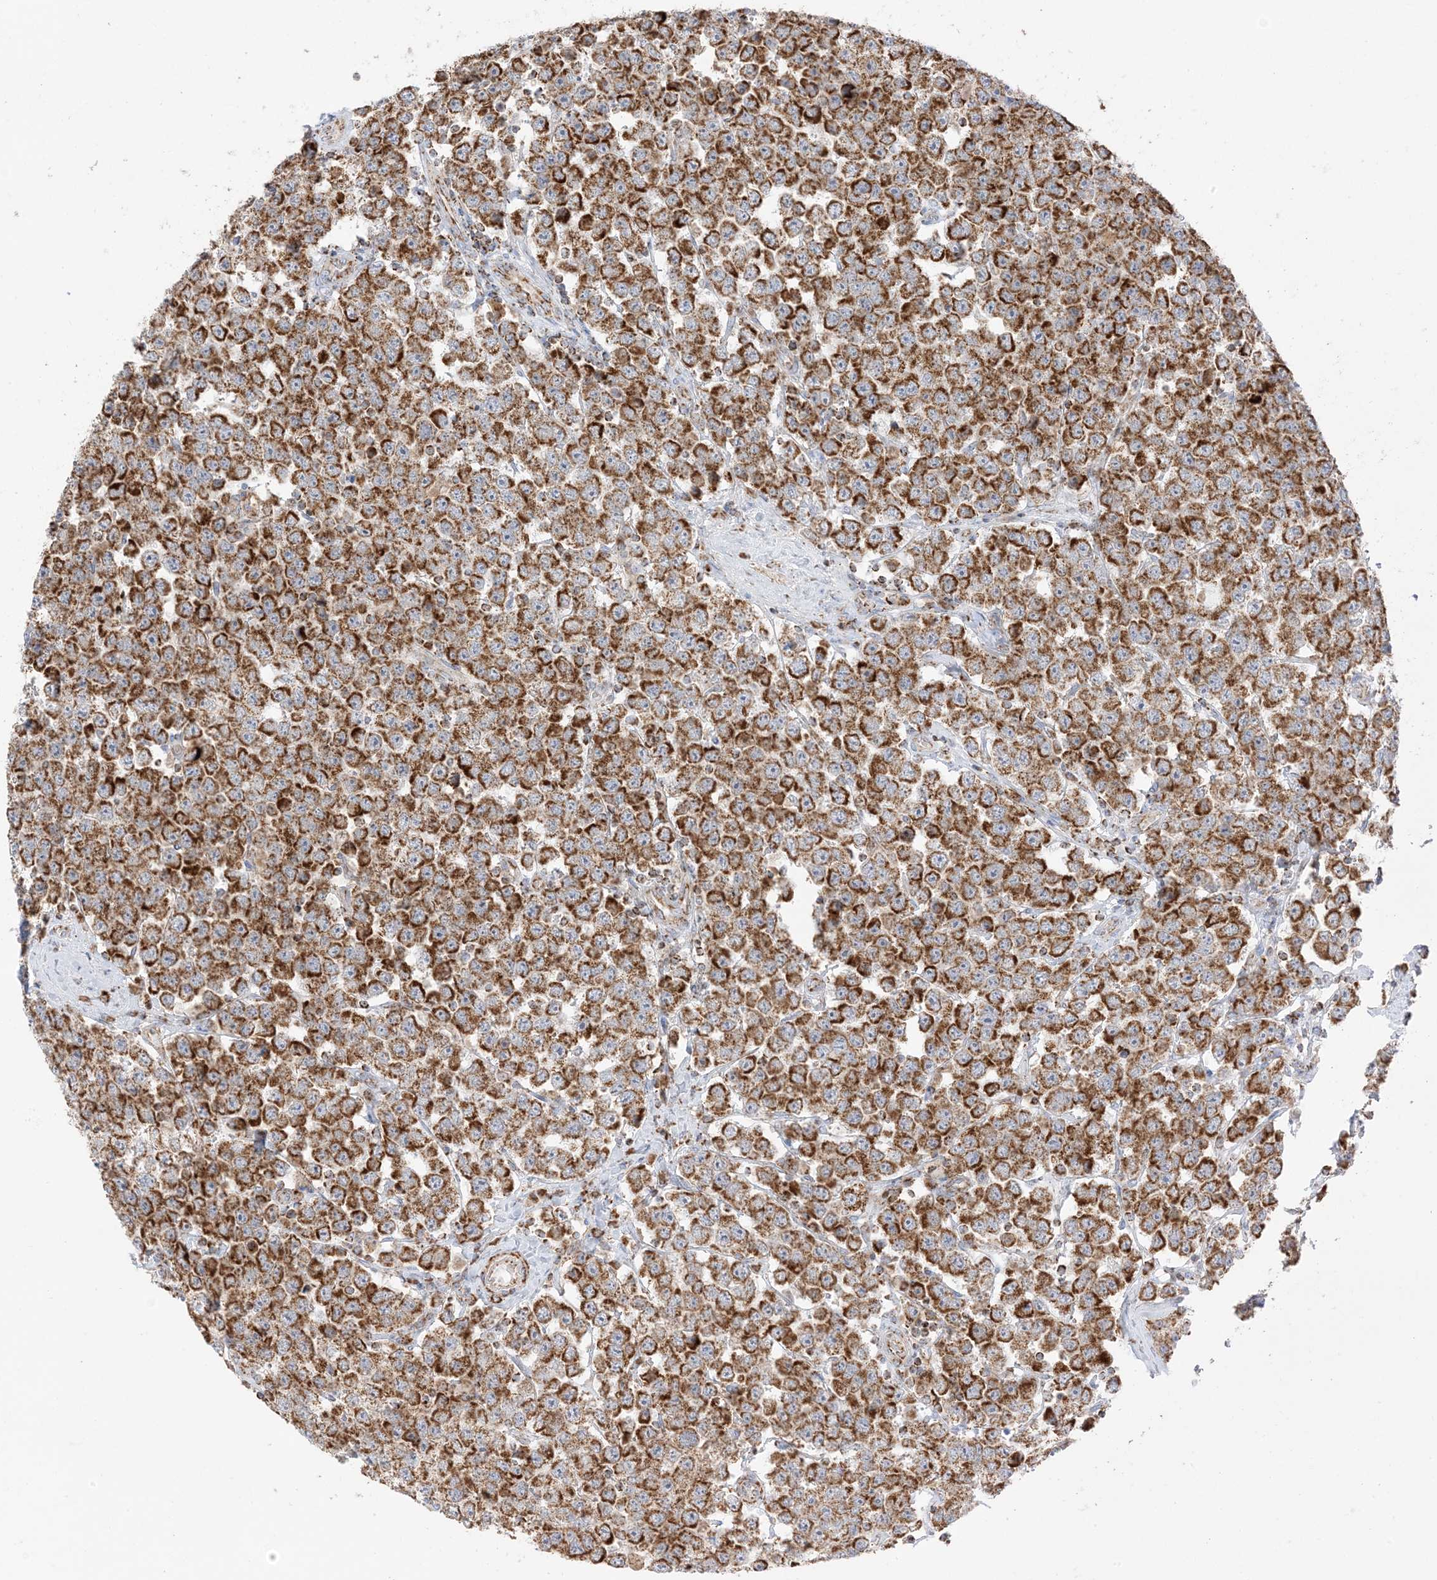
{"staining": {"intensity": "strong", "quantity": ">75%", "location": "cytoplasmic/membranous"}, "tissue": "testis cancer", "cell_type": "Tumor cells", "image_type": "cancer", "snomed": [{"axis": "morphology", "description": "Seminoma, NOS"}, {"axis": "topography", "description": "Testis"}], "caption": "The image shows a brown stain indicating the presence of a protein in the cytoplasmic/membranous of tumor cells in testis cancer.", "gene": "SLC25A12", "patient": {"sex": "male", "age": 28}}